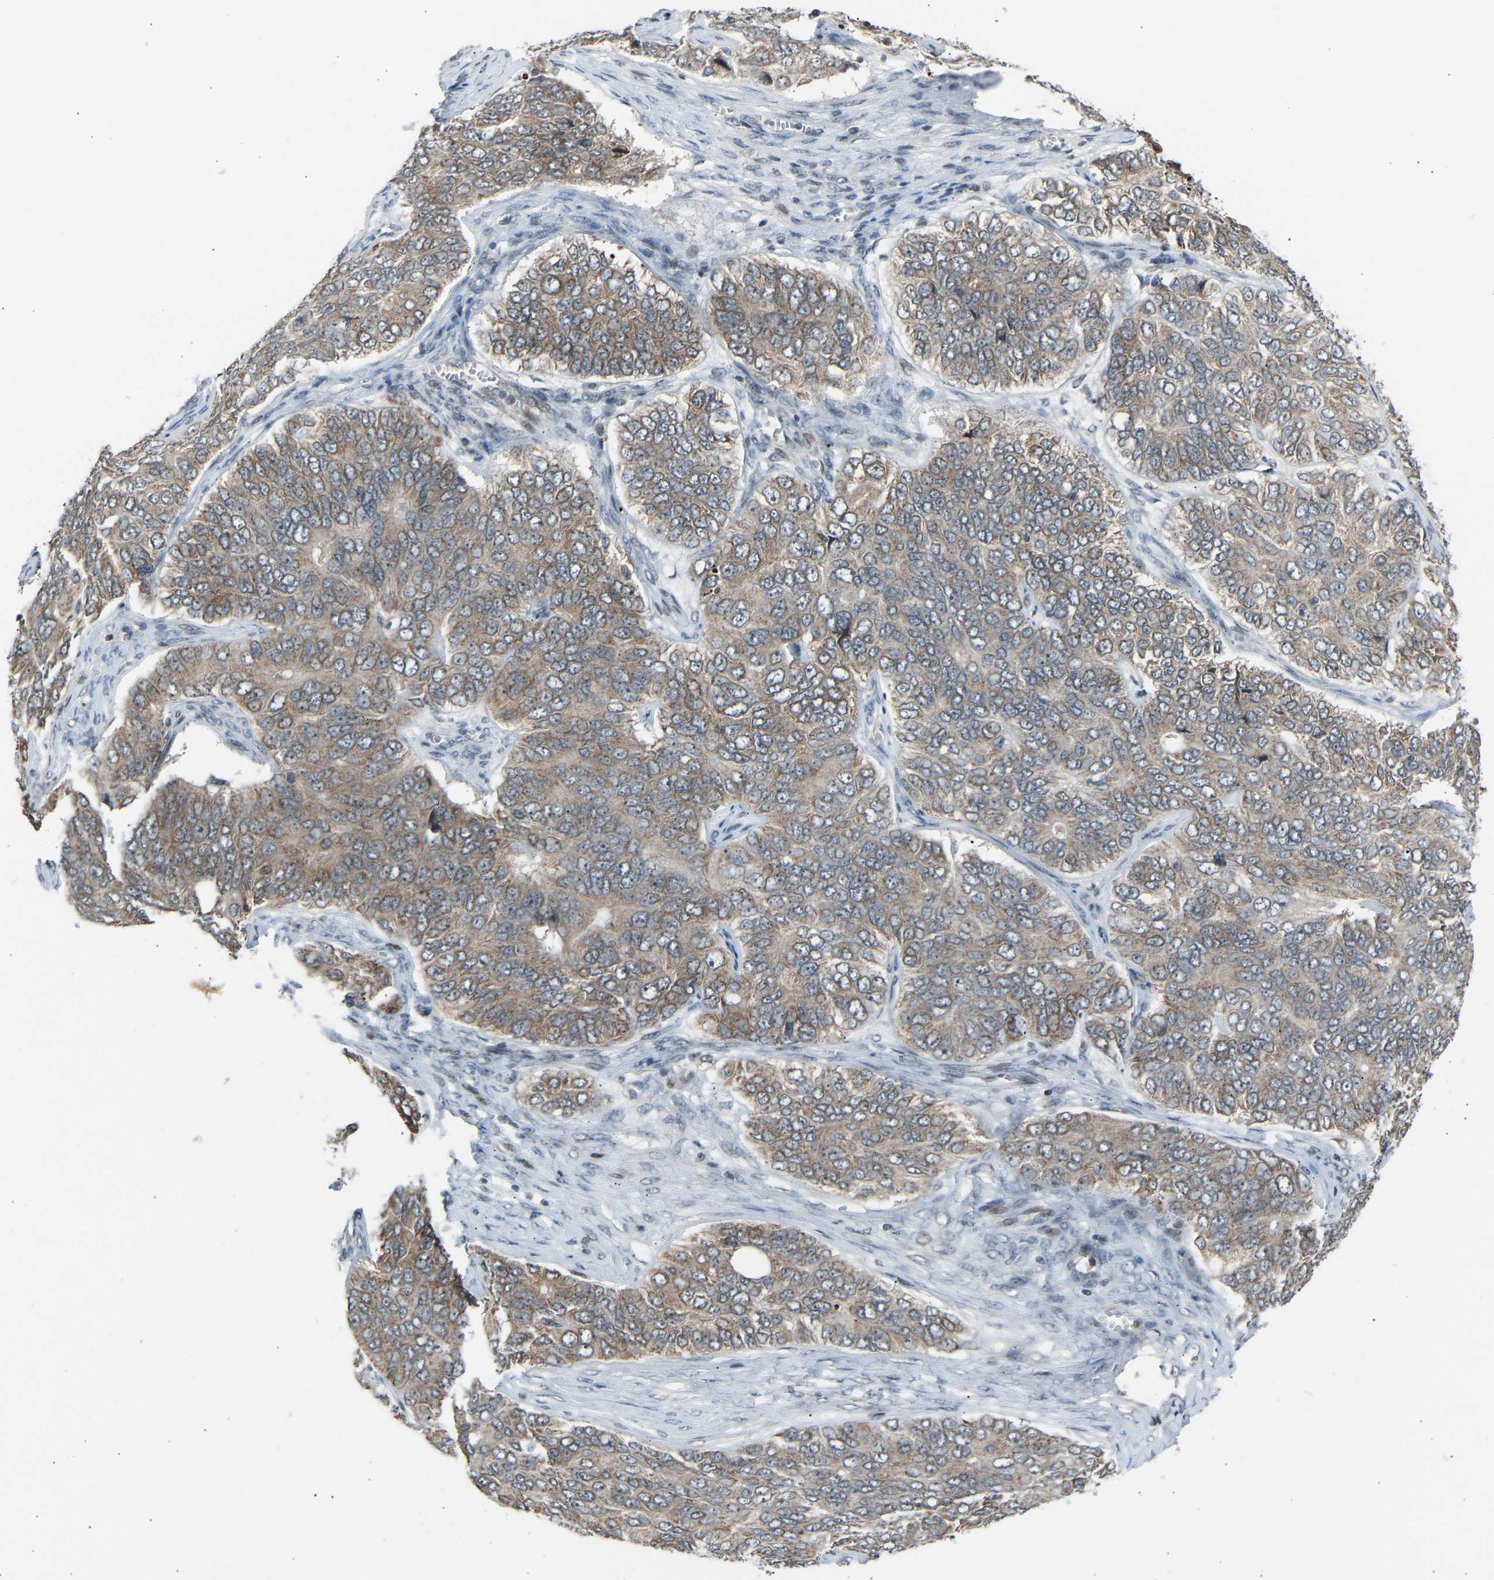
{"staining": {"intensity": "weak", "quantity": "25%-75%", "location": "cytoplasmic/membranous"}, "tissue": "ovarian cancer", "cell_type": "Tumor cells", "image_type": "cancer", "snomed": [{"axis": "morphology", "description": "Carcinoma, endometroid"}, {"axis": "topography", "description": "Ovary"}], "caption": "A low amount of weak cytoplasmic/membranous staining is seen in approximately 25%-75% of tumor cells in ovarian endometroid carcinoma tissue. (Brightfield microscopy of DAB IHC at high magnification).", "gene": "SLIRP", "patient": {"sex": "female", "age": 51}}